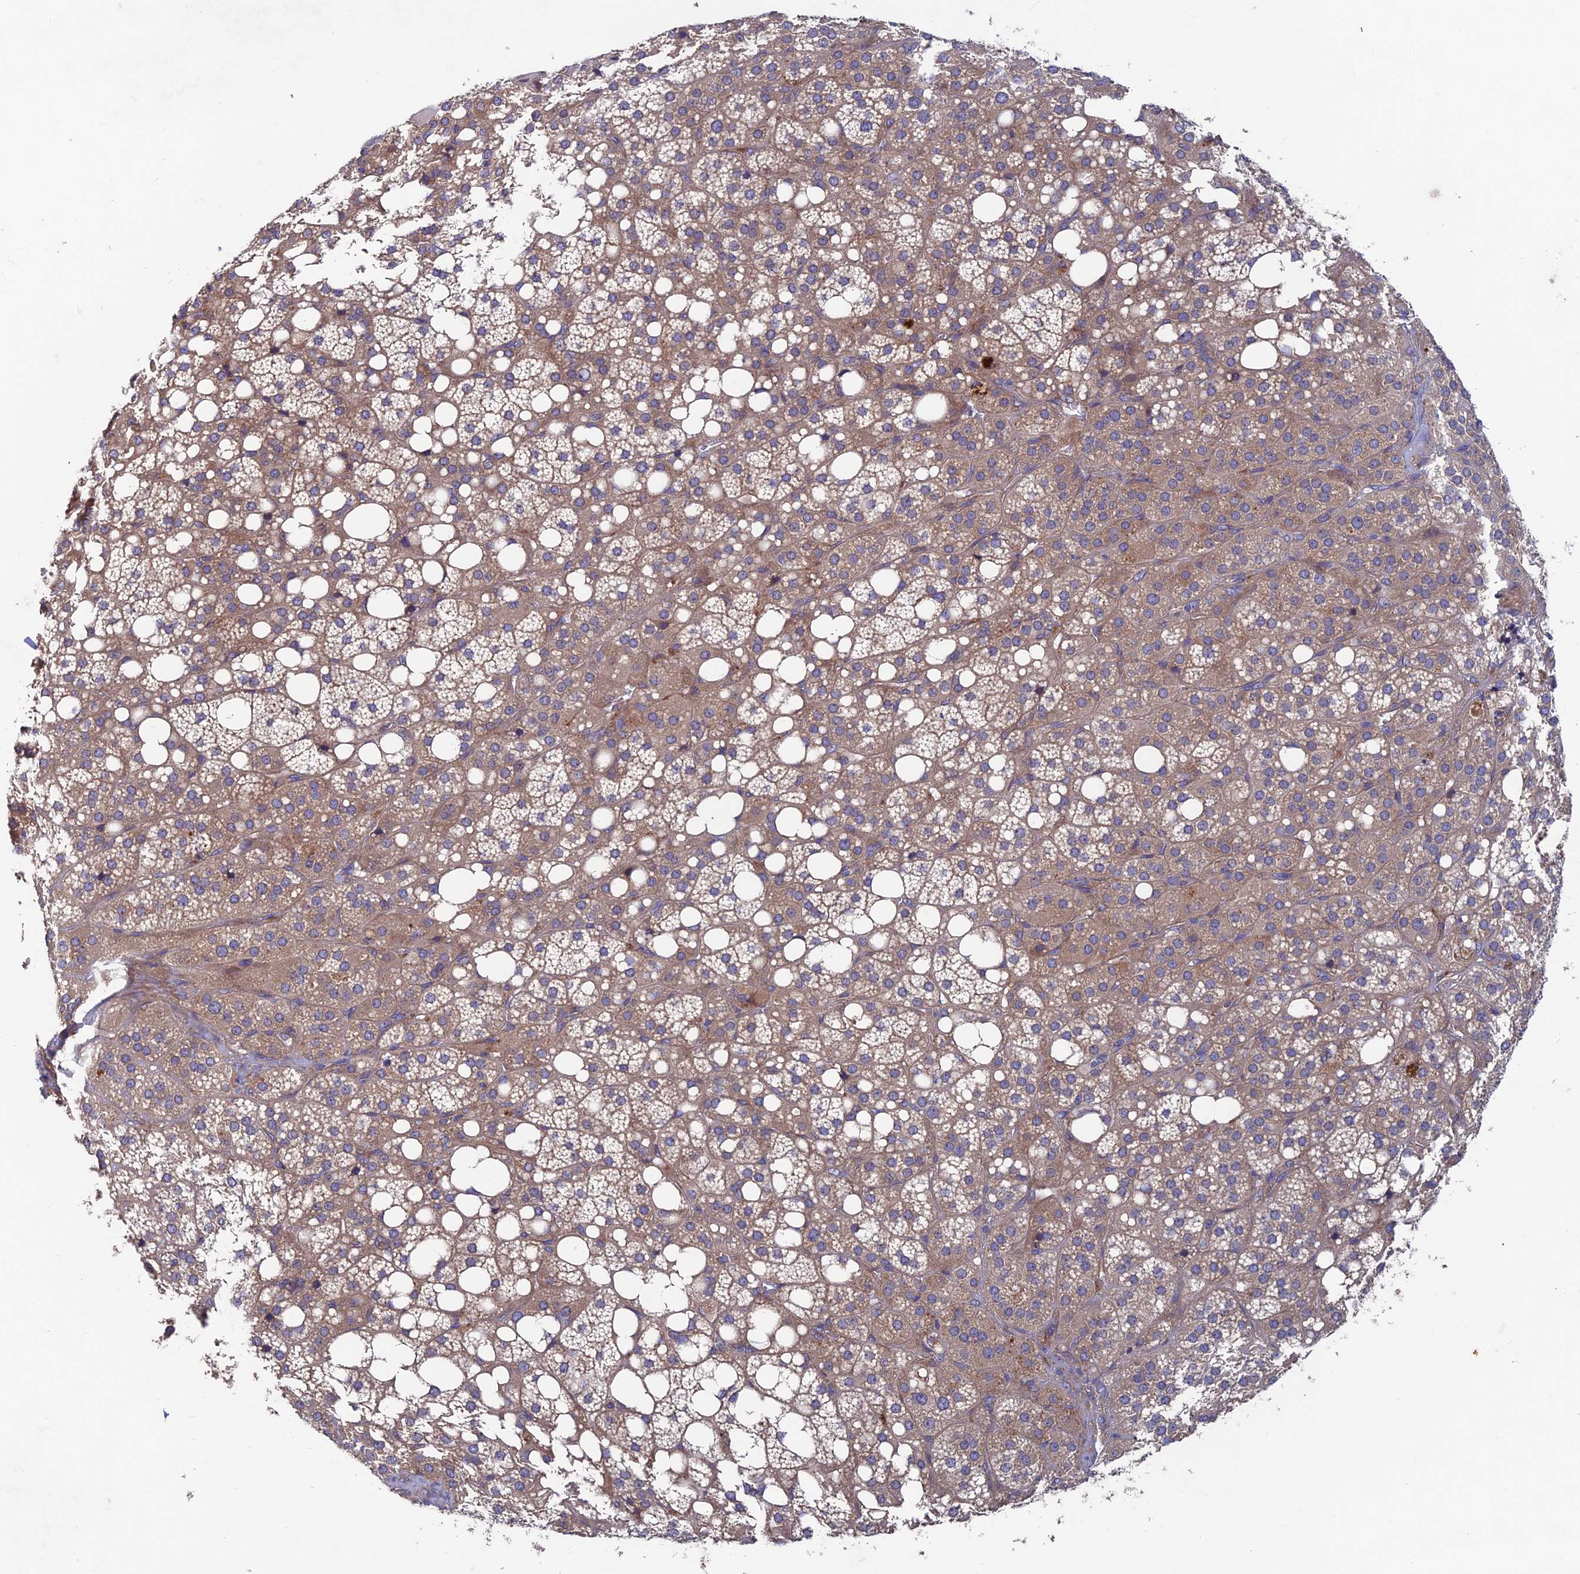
{"staining": {"intensity": "moderate", "quantity": "25%-75%", "location": "cytoplasmic/membranous"}, "tissue": "adrenal gland", "cell_type": "Glandular cells", "image_type": "normal", "snomed": [{"axis": "morphology", "description": "Normal tissue, NOS"}, {"axis": "topography", "description": "Adrenal gland"}], "caption": "Immunohistochemistry (IHC) of unremarkable adrenal gland shows medium levels of moderate cytoplasmic/membranous staining in about 25%-75% of glandular cells.", "gene": "NCAPG", "patient": {"sex": "female", "age": 59}}